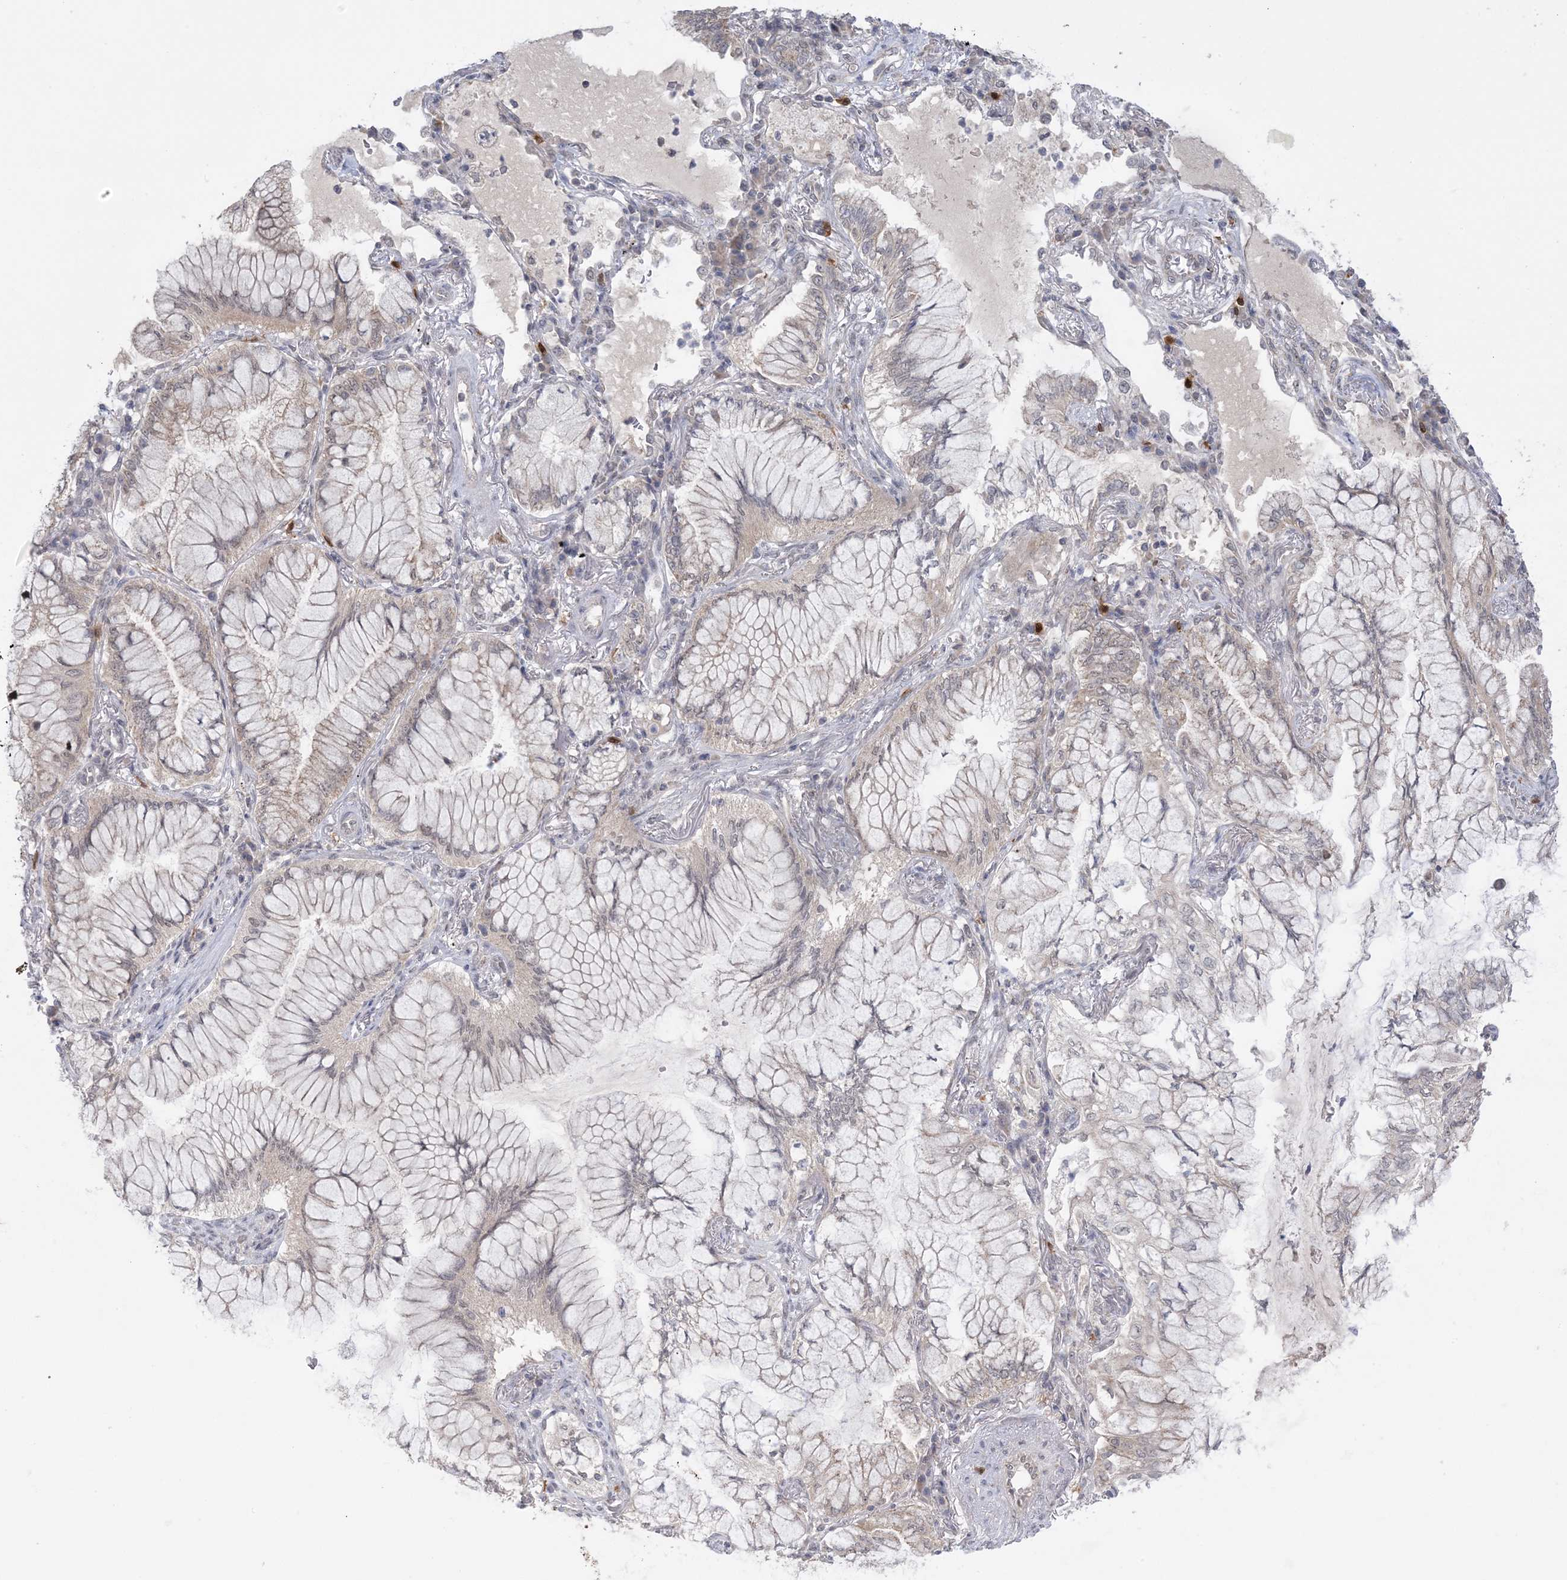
{"staining": {"intensity": "weak", "quantity": "<25%", "location": "cytoplasmic/membranous,nuclear"}, "tissue": "lung cancer", "cell_type": "Tumor cells", "image_type": "cancer", "snomed": [{"axis": "morphology", "description": "Adenocarcinoma, NOS"}, {"axis": "topography", "description": "Lung"}], "caption": "DAB immunohistochemical staining of lung cancer (adenocarcinoma) shows no significant staining in tumor cells.", "gene": "TRMT10C", "patient": {"sex": "female", "age": 70}}